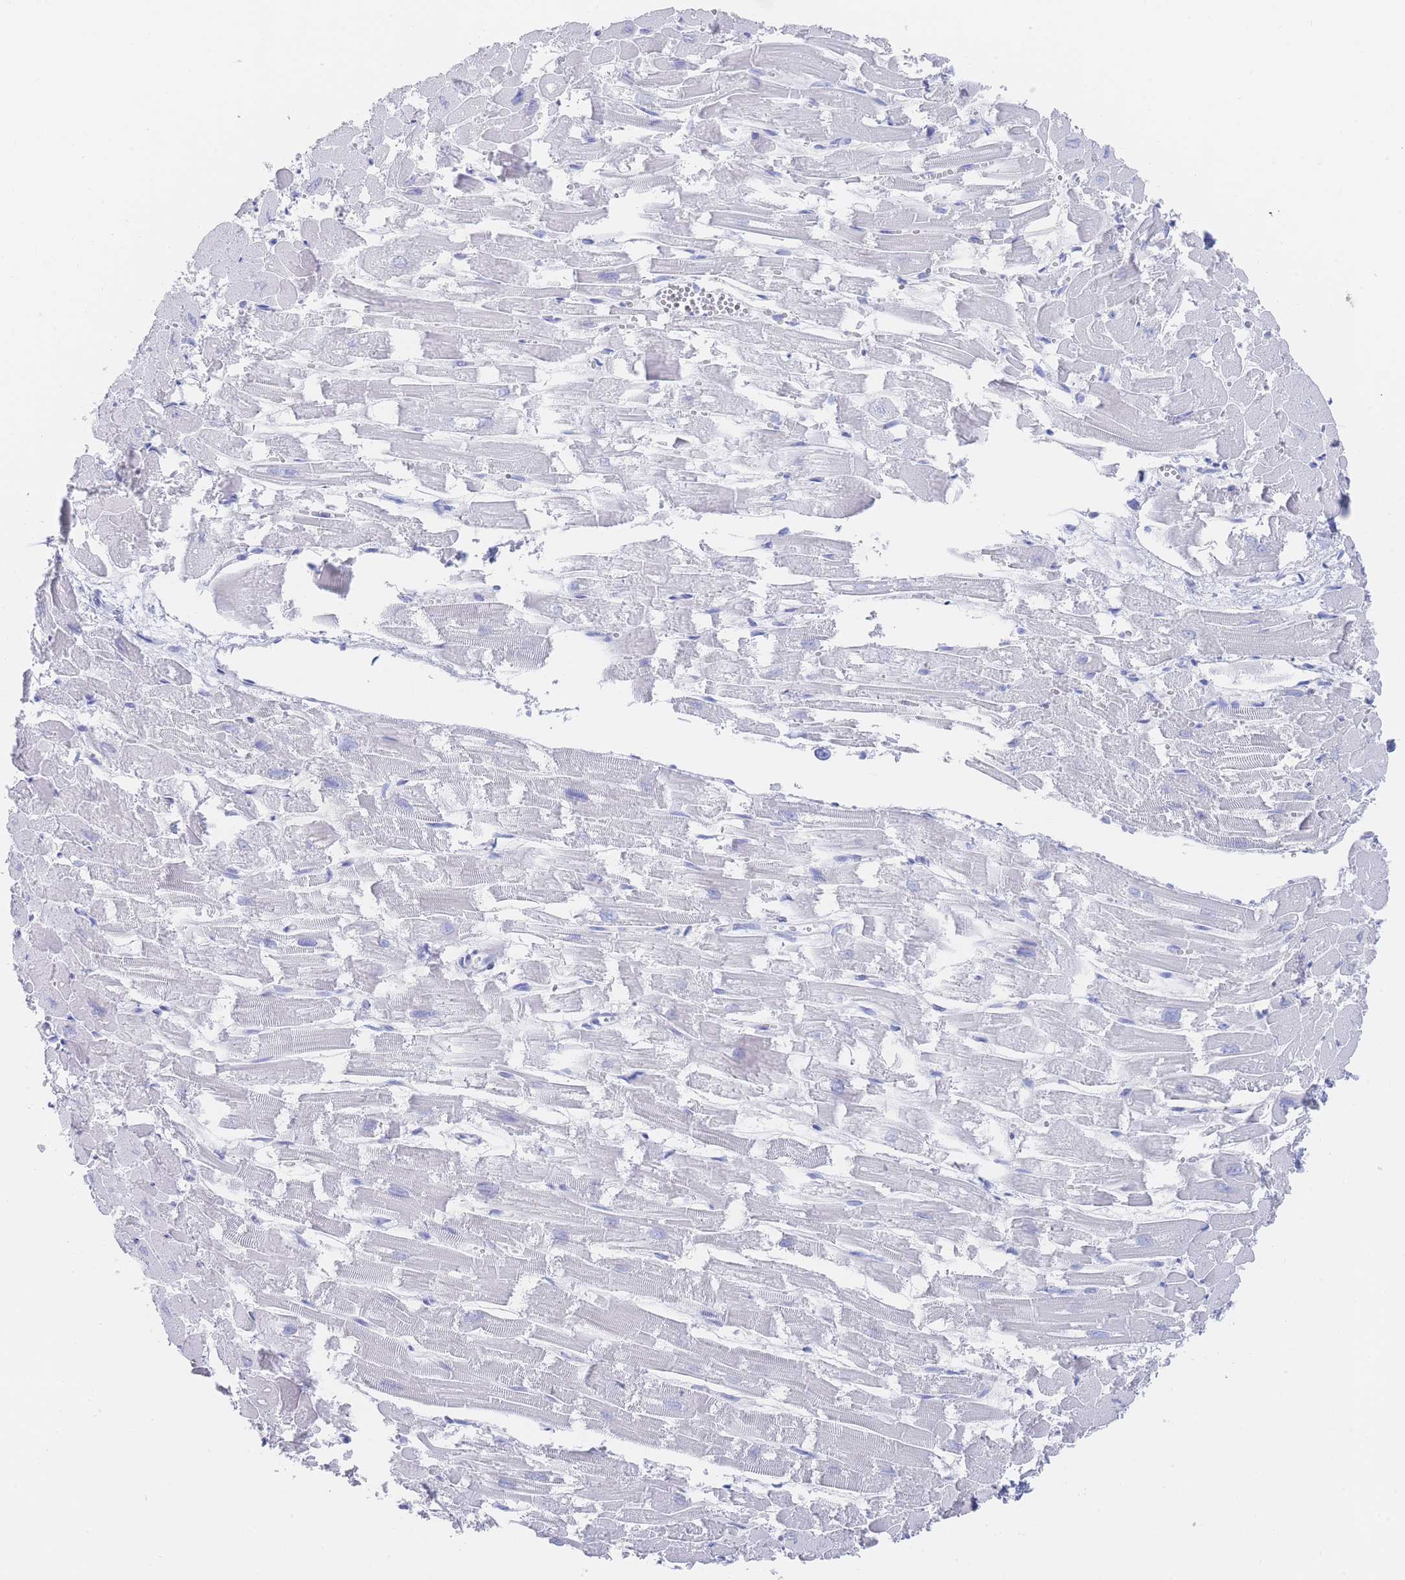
{"staining": {"intensity": "negative", "quantity": "none", "location": "none"}, "tissue": "heart muscle", "cell_type": "Cardiomyocytes", "image_type": "normal", "snomed": [{"axis": "morphology", "description": "Normal tissue, NOS"}, {"axis": "topography", "description": "Heart"}], "caption": "This is a micrograph of immunohistochemistry (IHC) staining of unremarkable heart muscle, which shows no staining in cardiomyocytes.", "gene": "LRRC37A2", "patient": {"sex": "male", "age": 54}}